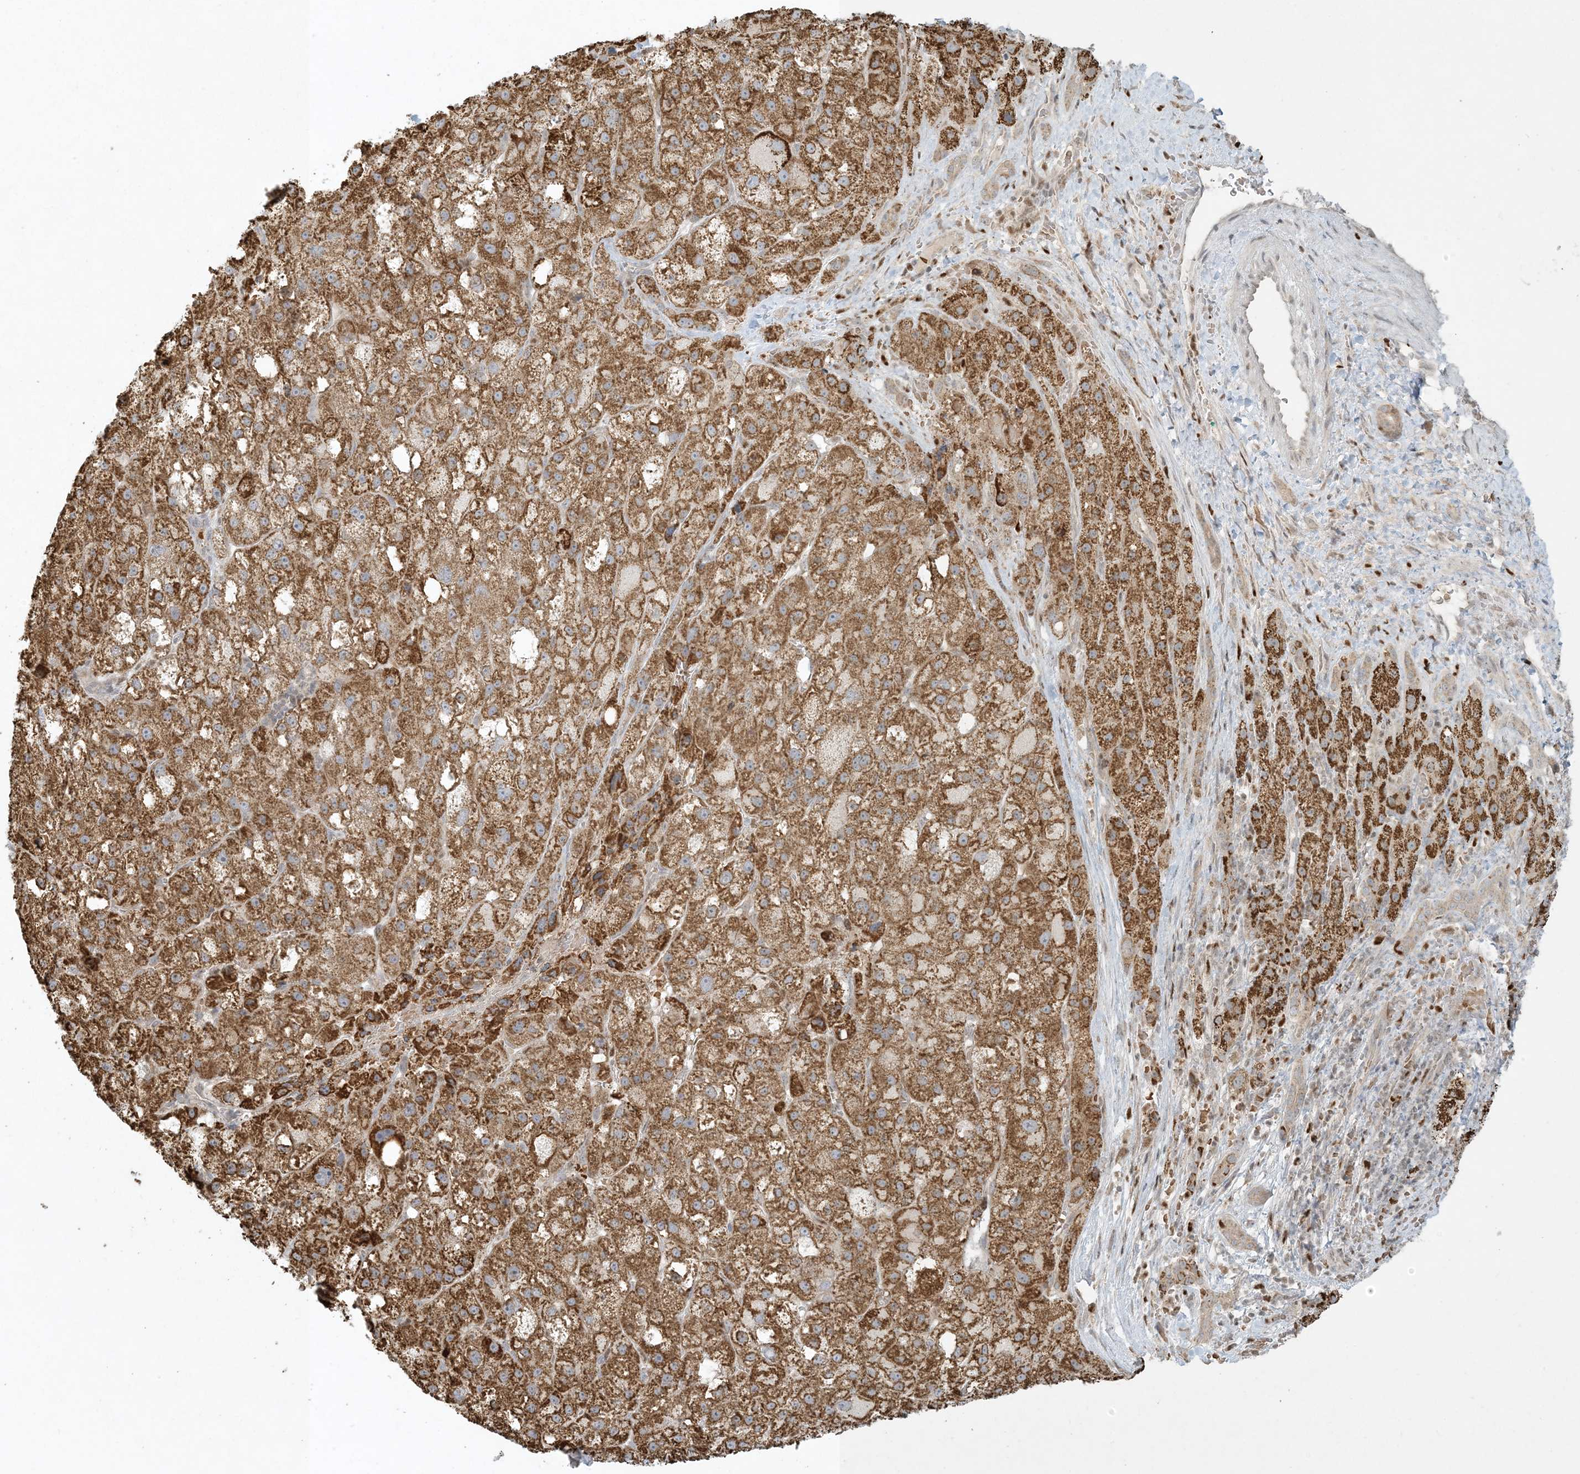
{"staining": {"intensity": "moderate", "quantity": ">75%", "location": "cytoplasmic/membranous"}, "tissue": "liver cancer", "cell_type": "Tumor cells", "image_type": "cancer", "snomed": [{"axis": "morphology", "description": "Carcinoma, Hepatocellular, NOS"}, {"axis": "topography", "description": "Liver"}], "caption": "The image demonstrates staining of hepatocellular carcinoma (liver), revealing moderate cytoplasmic/membranous protein staining (brown color) within tumor cells.", "gene": "CTDNEP1", "patient": {"sex": "male", "age": 57}}